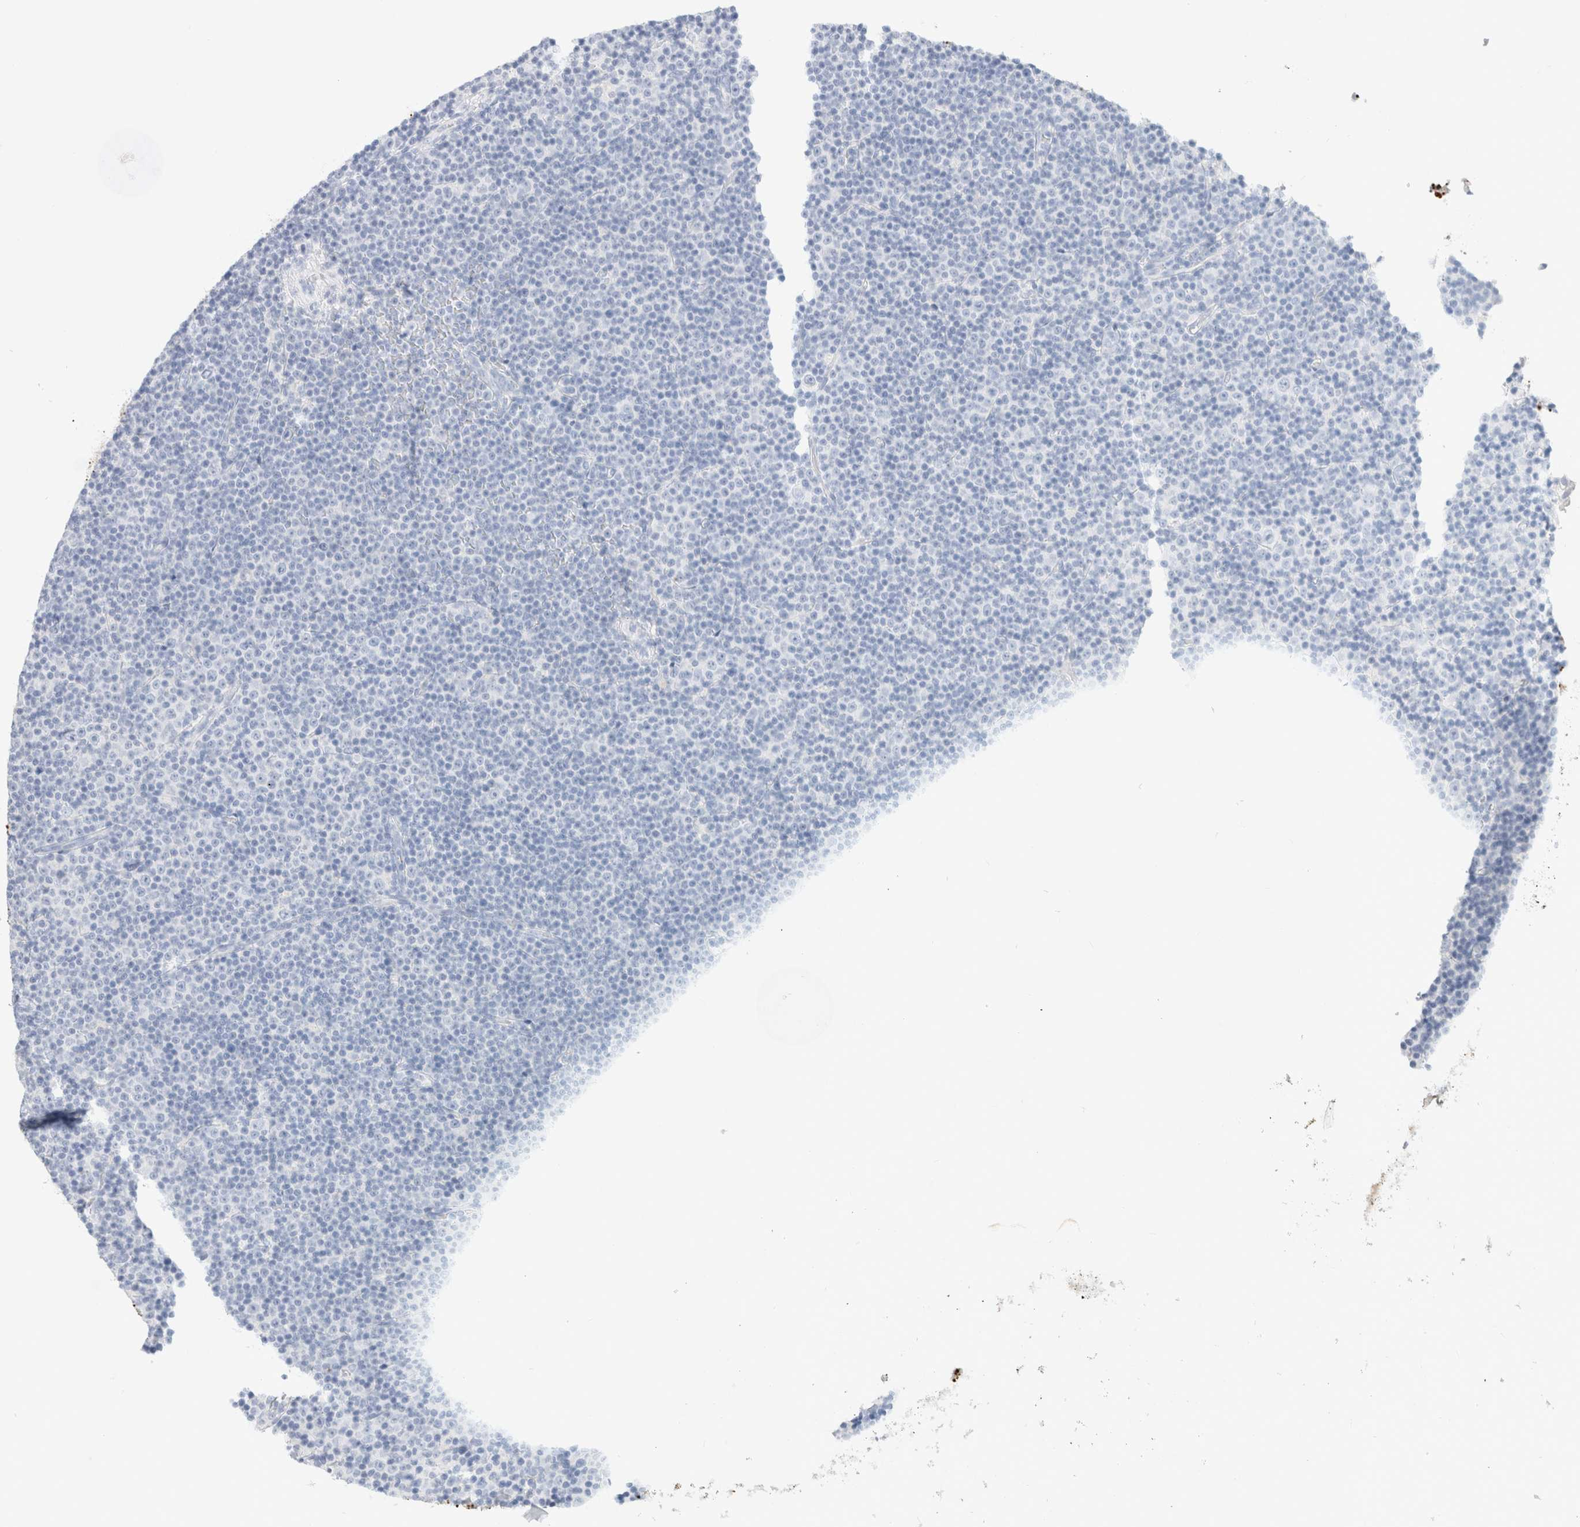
{"staining": {"intensity": "negative", "quantity": "none", "location": "none"}, "tissue": "lymphoma", "cell_type": "Tumor cells", "image_type": "cancer", "snomed": [{"axis": "morphology", "description": "Malignant lymphoma, non-Hodgkin's type, Low grade"}, {"axis": "topography", "description": "Lymph node"}], "caption": "Protein analysis of lymphoma shows no significant expression in tumor cells. (IHC, brightfield microscopy, high magnification).", "gene": "CPQ", "patient": {"sex": "female", "age": 67}}